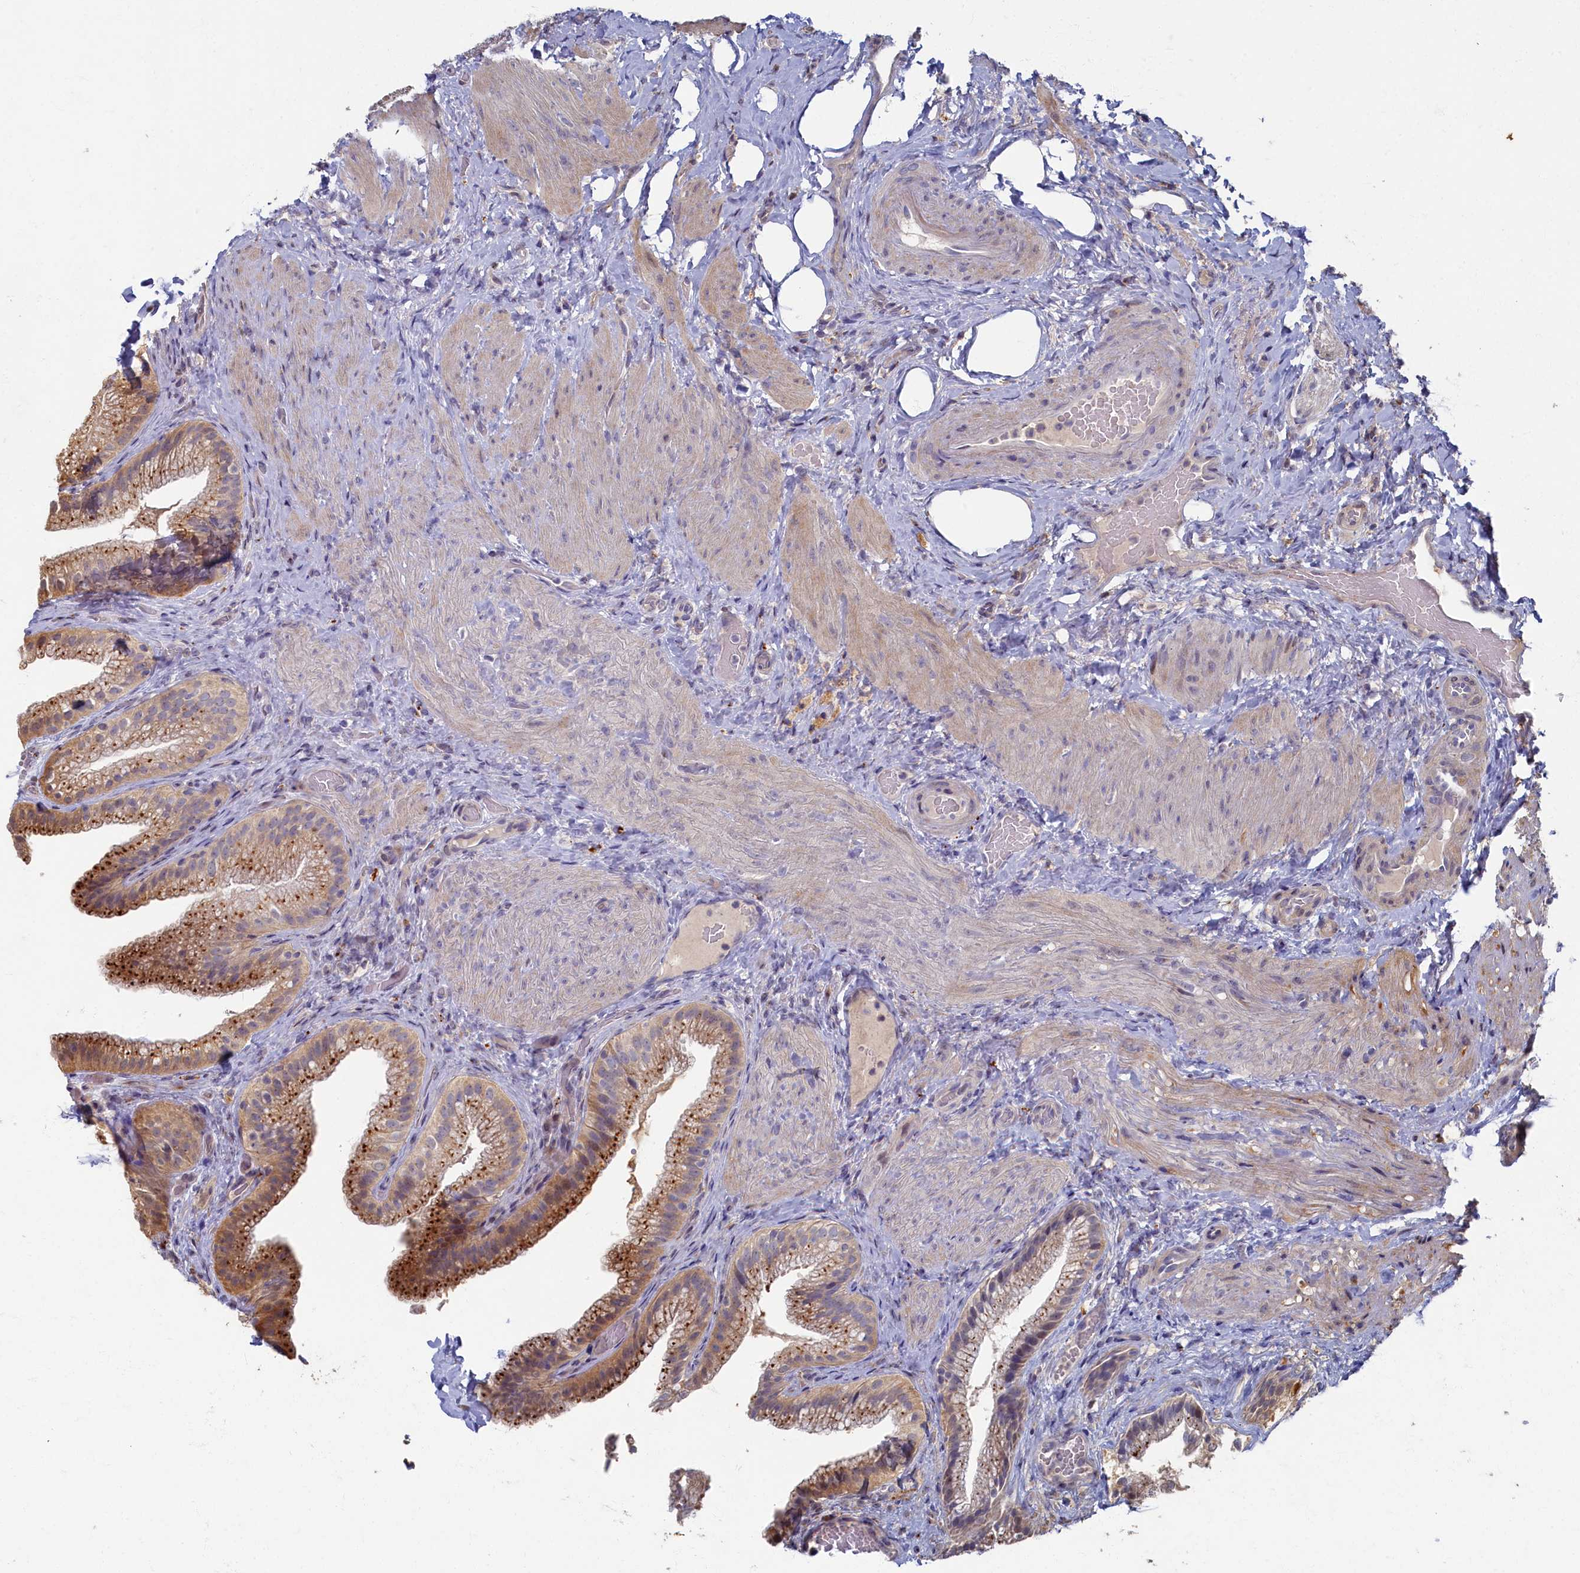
{"staining": {"intensity": "strong", "quantity": "25%-75%", "location": "cytoplasmic/membranous,nuclear"}, "tissue": "gallbladder", "cell_type": "Glandular cells", "image_type": "normal", "snomed": [{"axis": "morphology", "description": "Normal tissue, NOS"}, {"axis": "morphology", "description": "Inflammation, NOS"}, {"axis": "topography", "description": "Gallbladder"}], "caption": "The photomicrograph shows staining of normal gallbladder, revealing strong cytoplasmic/membranous,nuclear protein positivity (brown color) within glandular cells. Ihc stains the protein in brown and the nuclei are stained blue.", "gene": "HUNK", "patient": {"sex": "male", "age": 51}}